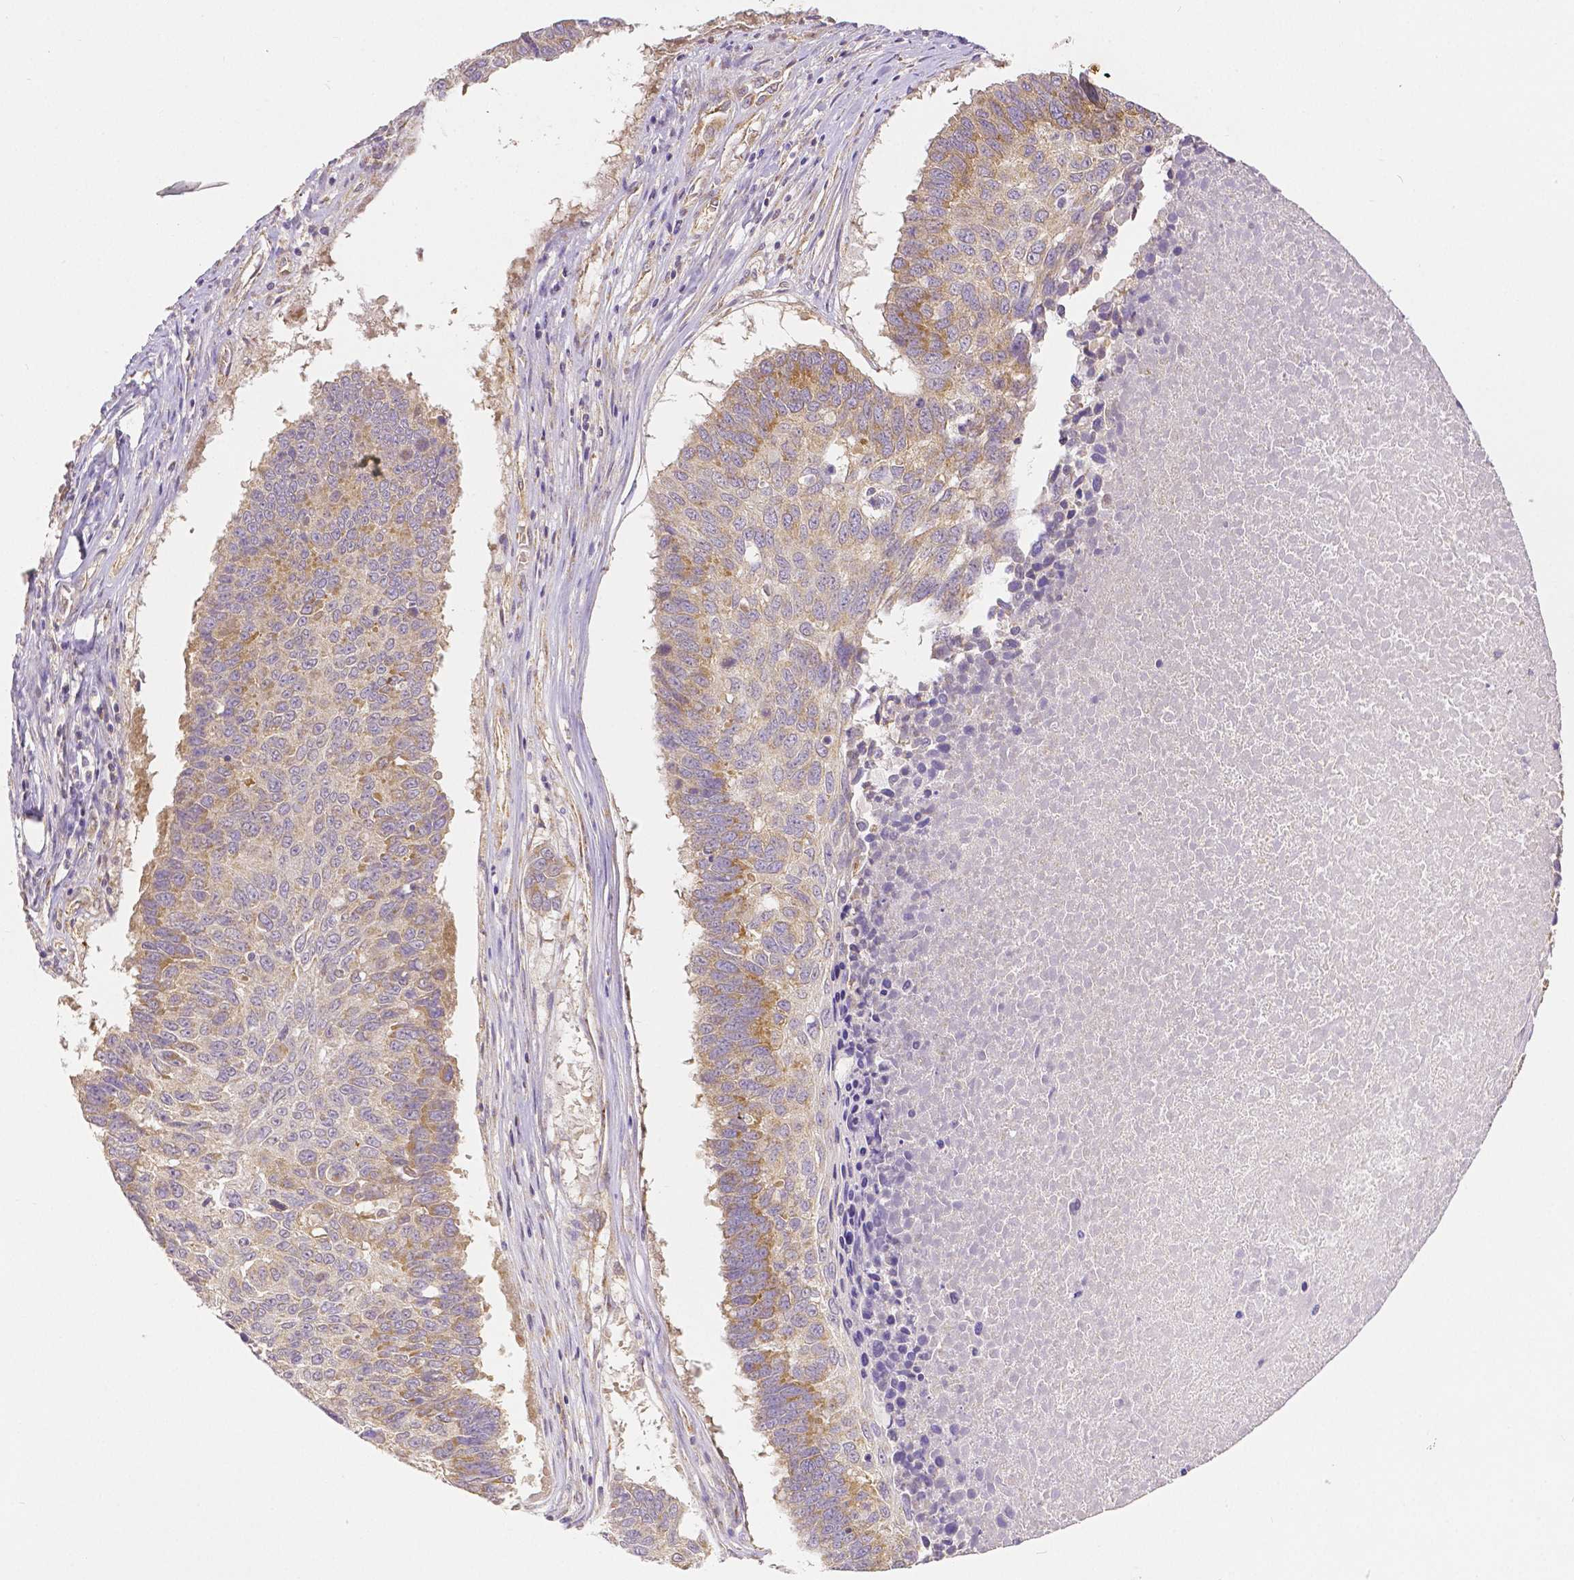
{"staining": {"intensity": "moderate", "quantity": "25%-75%", "location": "cytoplasmic/membranous"}, "tissue": "lung cancer", "cell_type": "Tumor cells", "image_type": "cancer", "snomed": [{"axis": "morphology", "description": "Squamous cell carcinoma, NOS"}, {"axis": "topography", "description": "Lung"}], "caption": "About 25%-75% of tumor cells in human lung squamous cell carcinoma reveal moderate cytoplasmic/membranous protein positivity as visualized by brown immunohistochemical staining.", "gene": "RHOT1", "patient": {"sex": "male", "age": 73}}